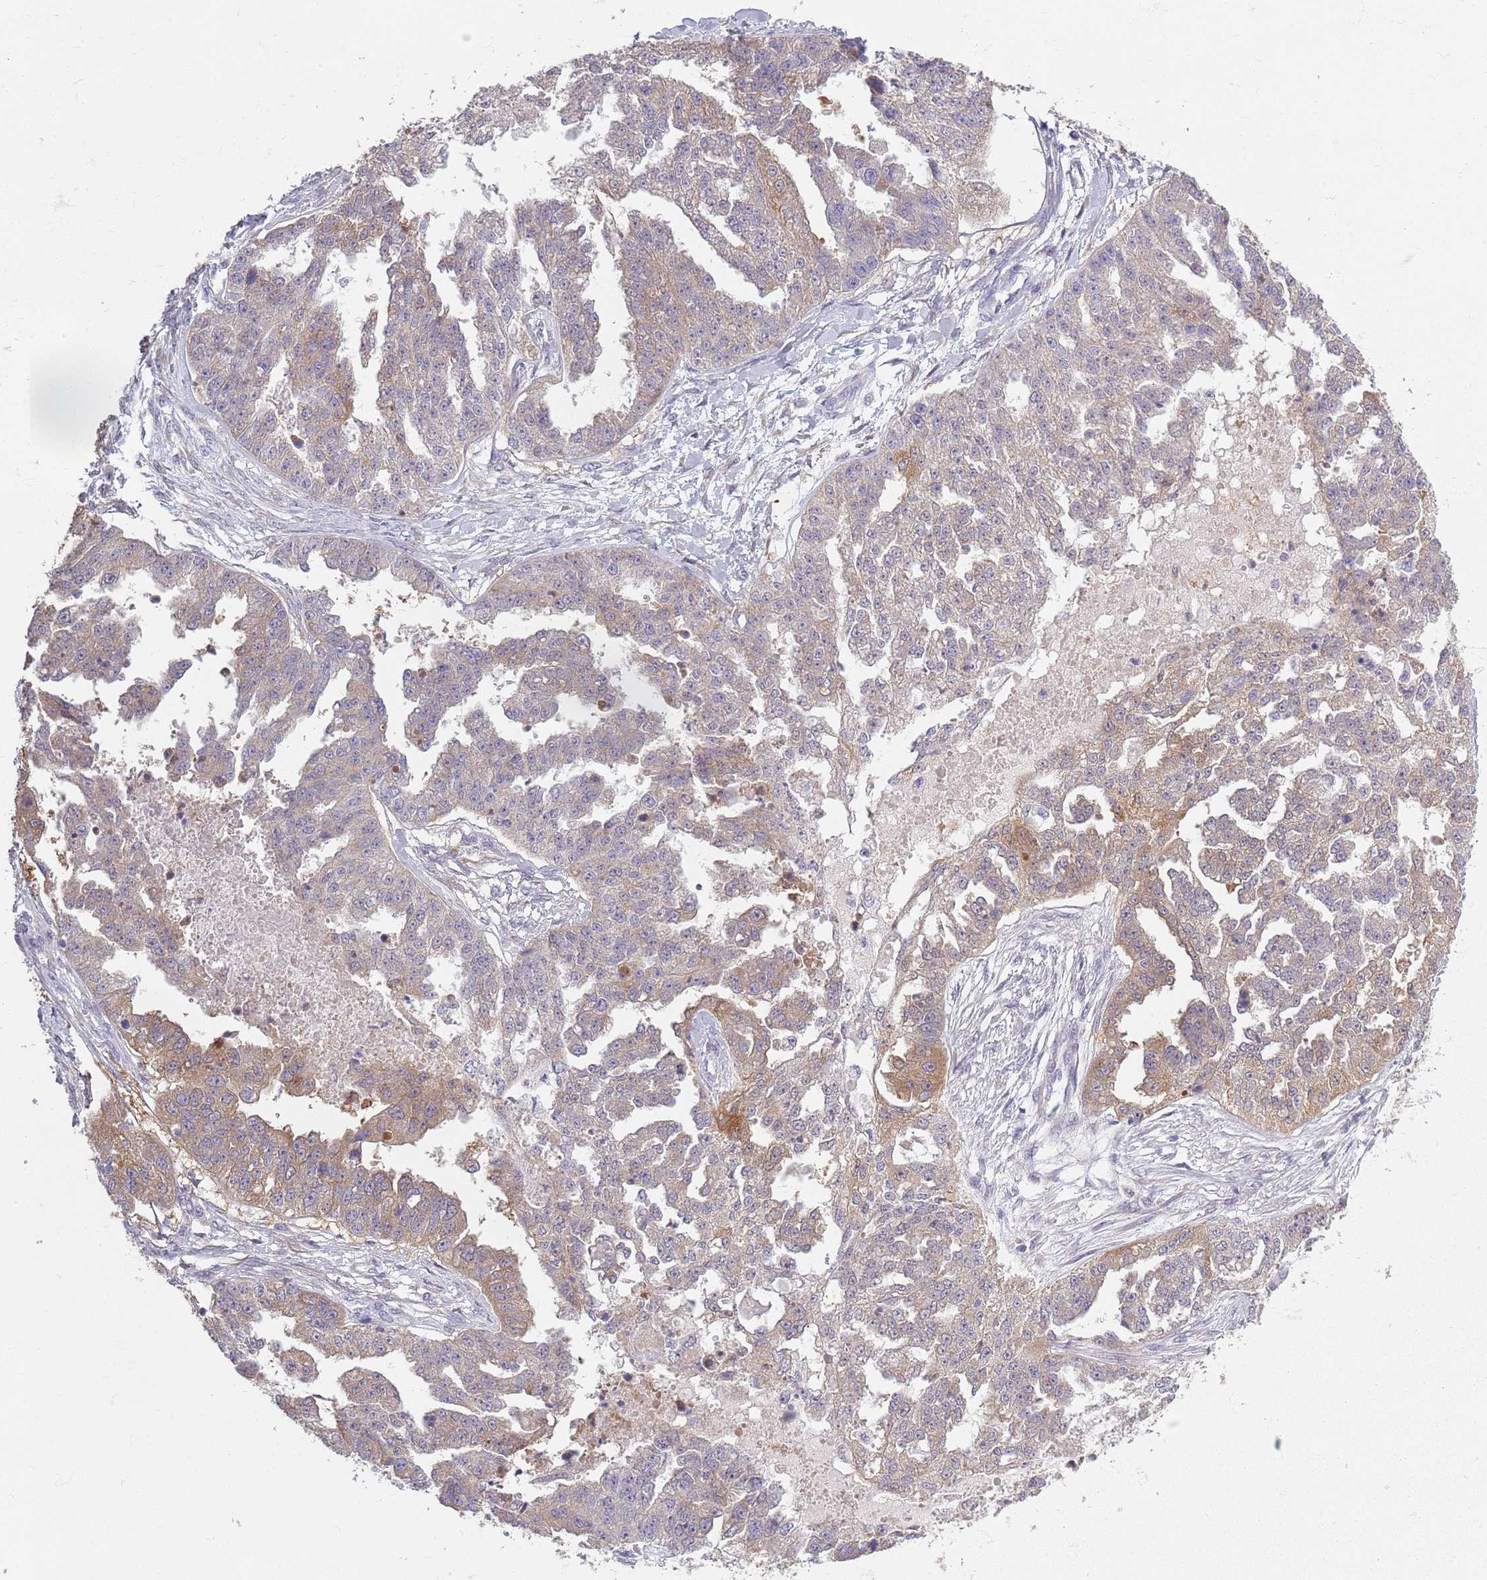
{"staining": {"intensity": "weak", "quantity": "25%-75%", "location": "cytoplasmic/membranous"}, "tissue": "ovarian cancer", "cell_type": "Tumor cells", "image_type": "cancer", "snomed": [{"axis": "morphology", "description": "Cystadenocarcinoma, serous, NOS"}, {"axis": "topography", "description": "Ovary"}], "caption": "Human ovarian cancer (serous cystadenocarcinoma) stained with a protein marker reveals weak staining in tumor cells.", "gene": "COQ5", "patient": {"sex": "female", "age": 58}}